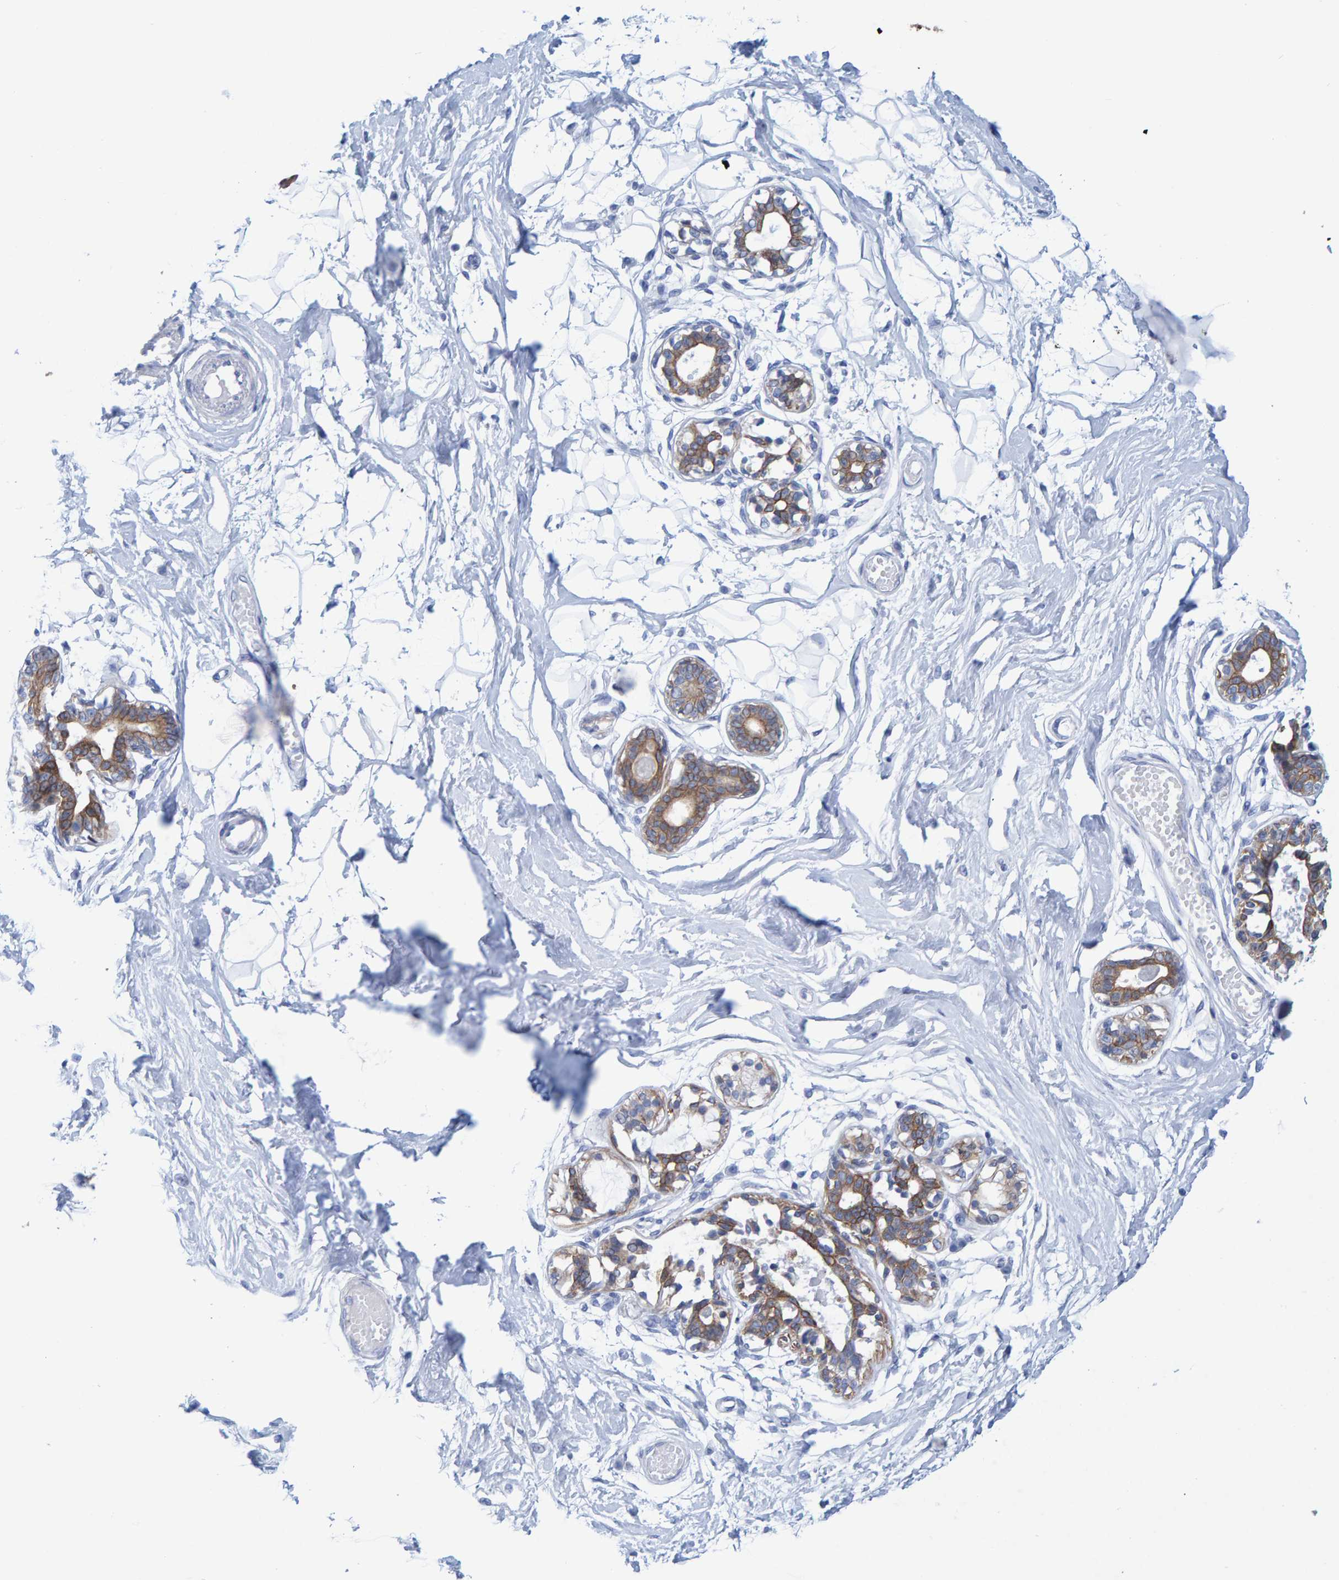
{"staining": {"intensity": "negative", "quantity": "none", "location": "none"}, "tissue": "breast", "cell_type": "Adipocytes", "image_type": "normal", "snomed": [{"axis": "morphology", "description": "Normal tissue, NOS"}, {"axis": "topography", "description": "Breast"}], "caption": "The image shows no staining of adipocytes in unremarkable breast. The staining is performed using DAB brown chromogen with nuclei counter-stained in using hematoxylin.", "gene": "JAKMIP3", "patient": {"sex": "female", "age": 45}}